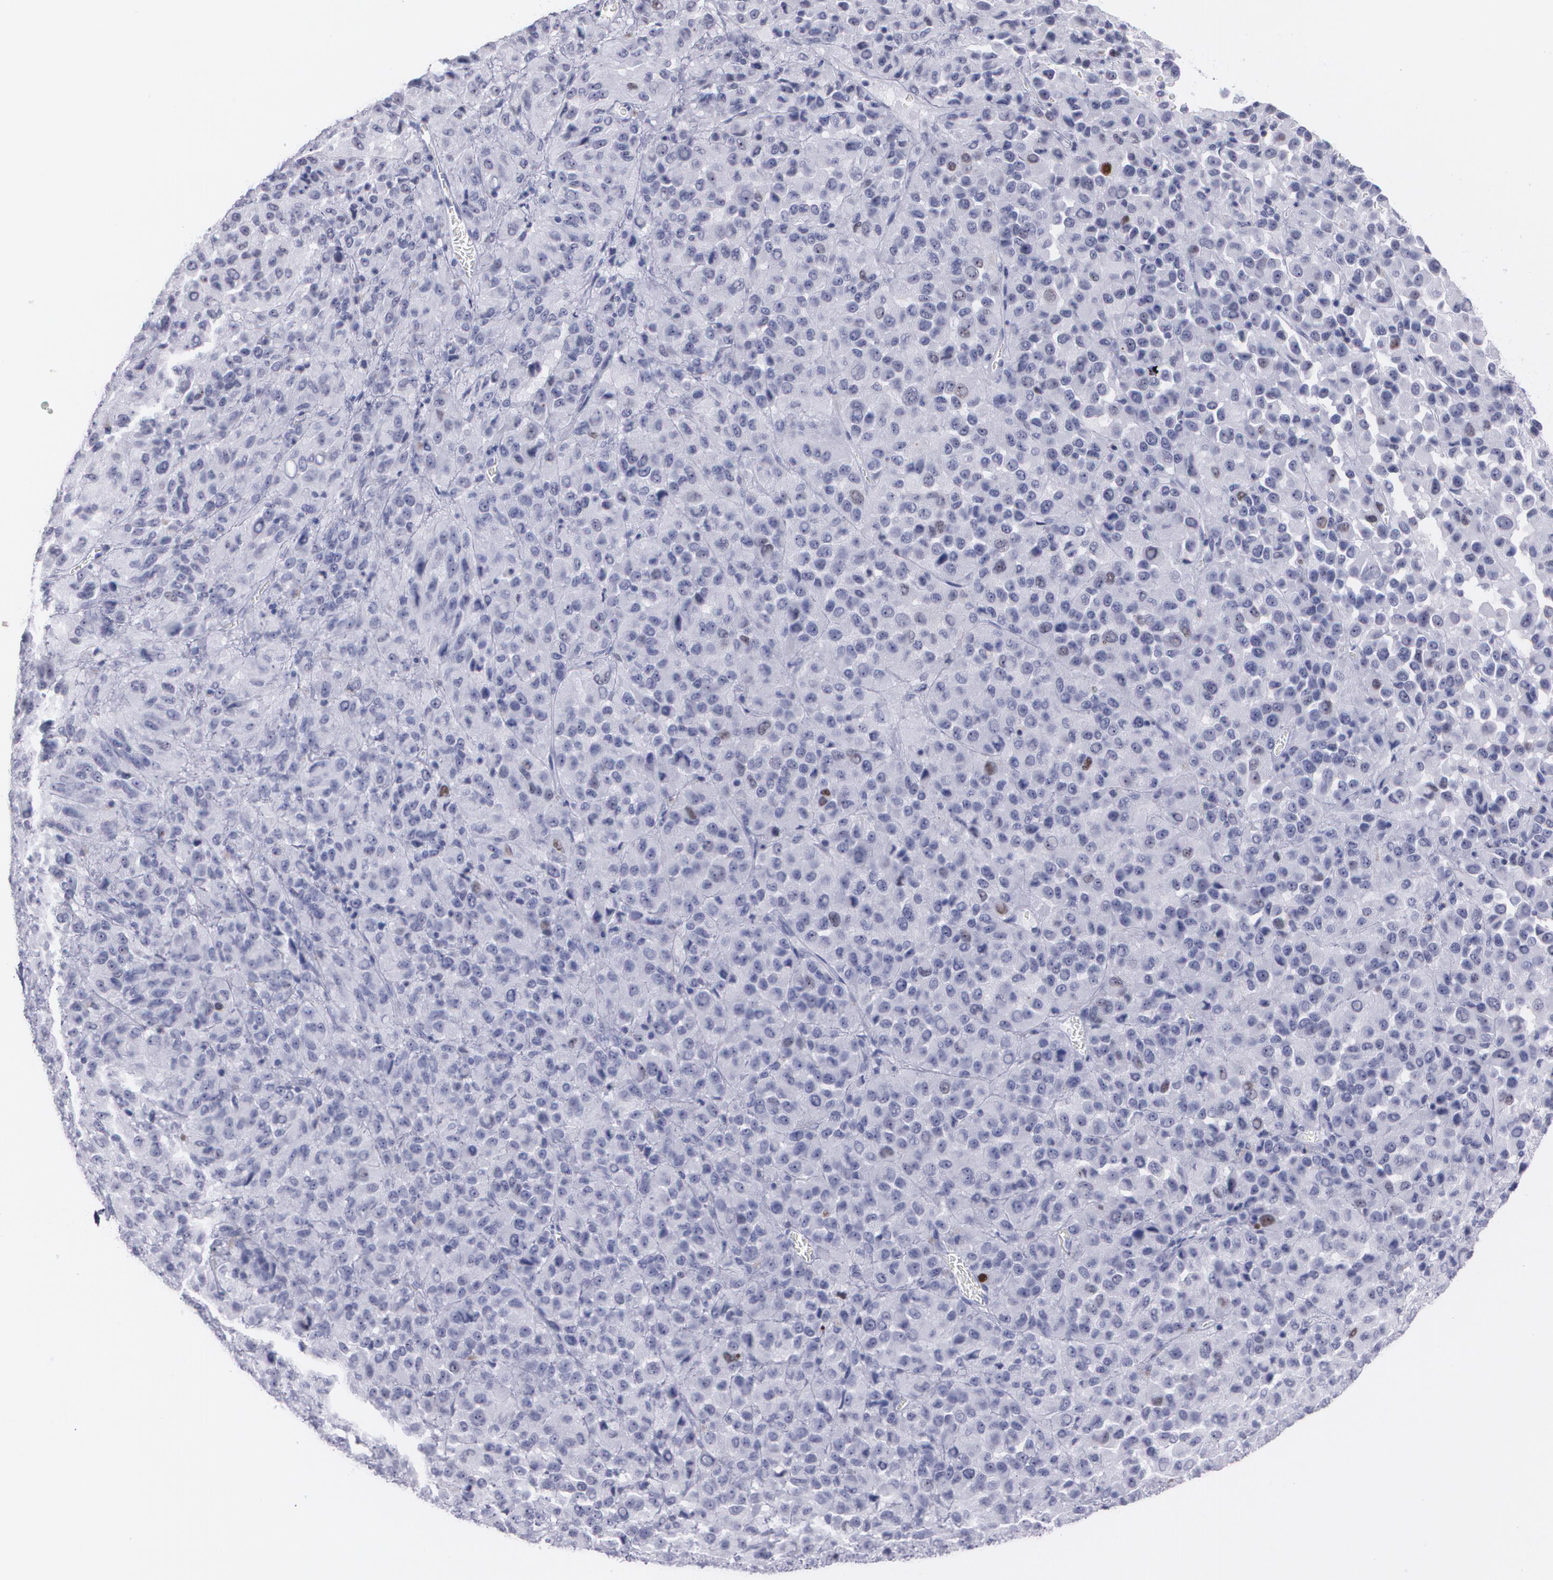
{"staining": {"intensity": "weak", "quantity": "<25%", "location": "nuclear"}, "tissue": "melanoma", "cell_type": "Tumor cells", "image_type": "cancer", "snomed": [{"axis": "morphology", "description": "Malignant melanoma, Metastatic site"}, {"axis": "topography", "description": "Lung"}], "caption": "This is an immunohistochemistry histopathology image of human malignant melanoma (metastatic site). There is no positivity in tumor cells.", "gene": "TP53", "patient": {"sex": "male", "age": 64}}